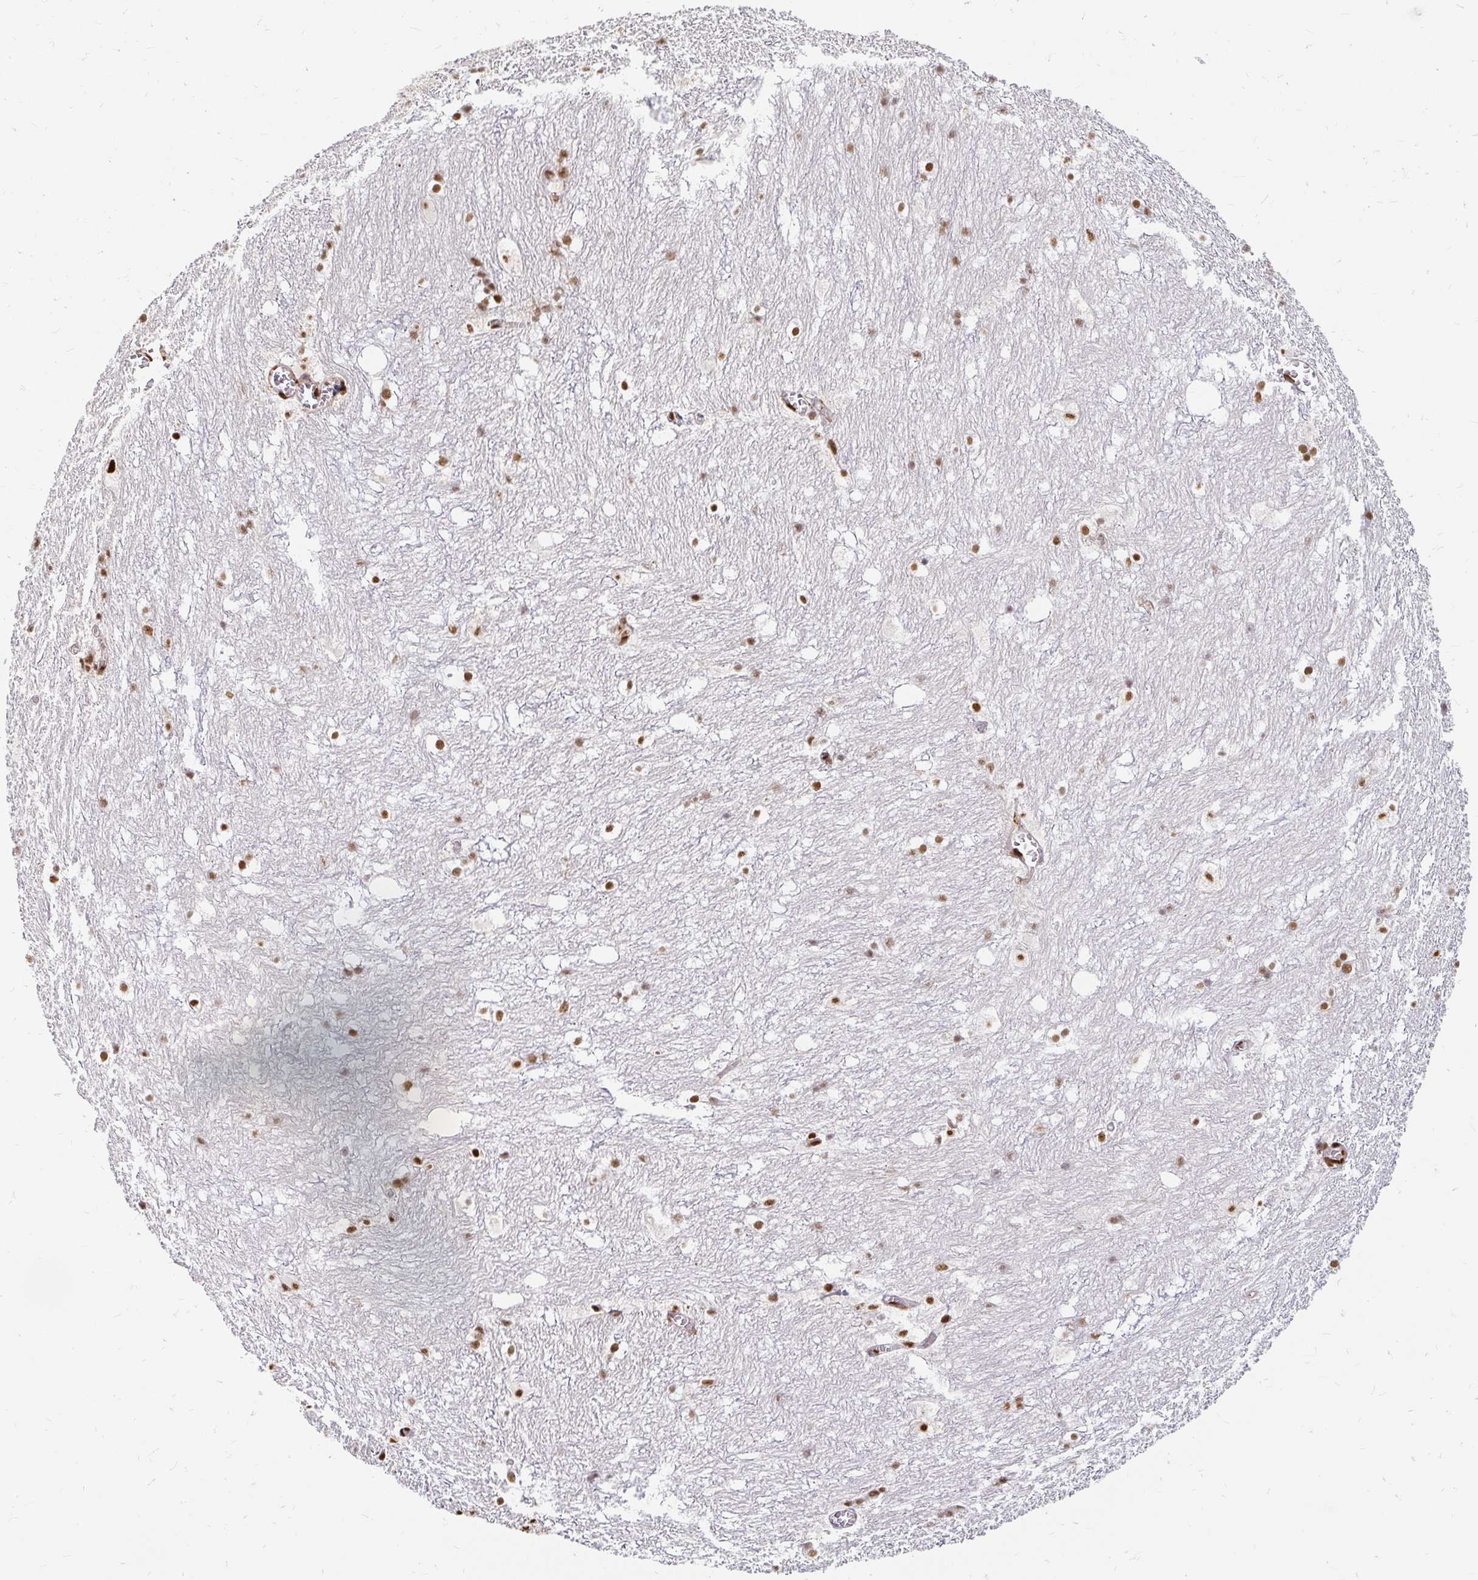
{"staining": {"intensity": "strong", "quantity": ">75%", "location": "nuclear"}, "tissue": "hippocampus", "cell_type": "Glial cells", "image_type": "normal", "snomed": [{"axis": "morphology", "description": "Normal tissue, NOS"}, {"axis": "topography", "description": "Hippocampus"}], "caption": "Immunohistochemistry of unremarkable hippocampus demonstrates high levels of strong nuclear expression in about >75% of glial cells. (Brightfield microscopy of DAB IHC at high magnification).", "gene": "HNRNPU", "patient": {"sex": "female", "age": 52}}